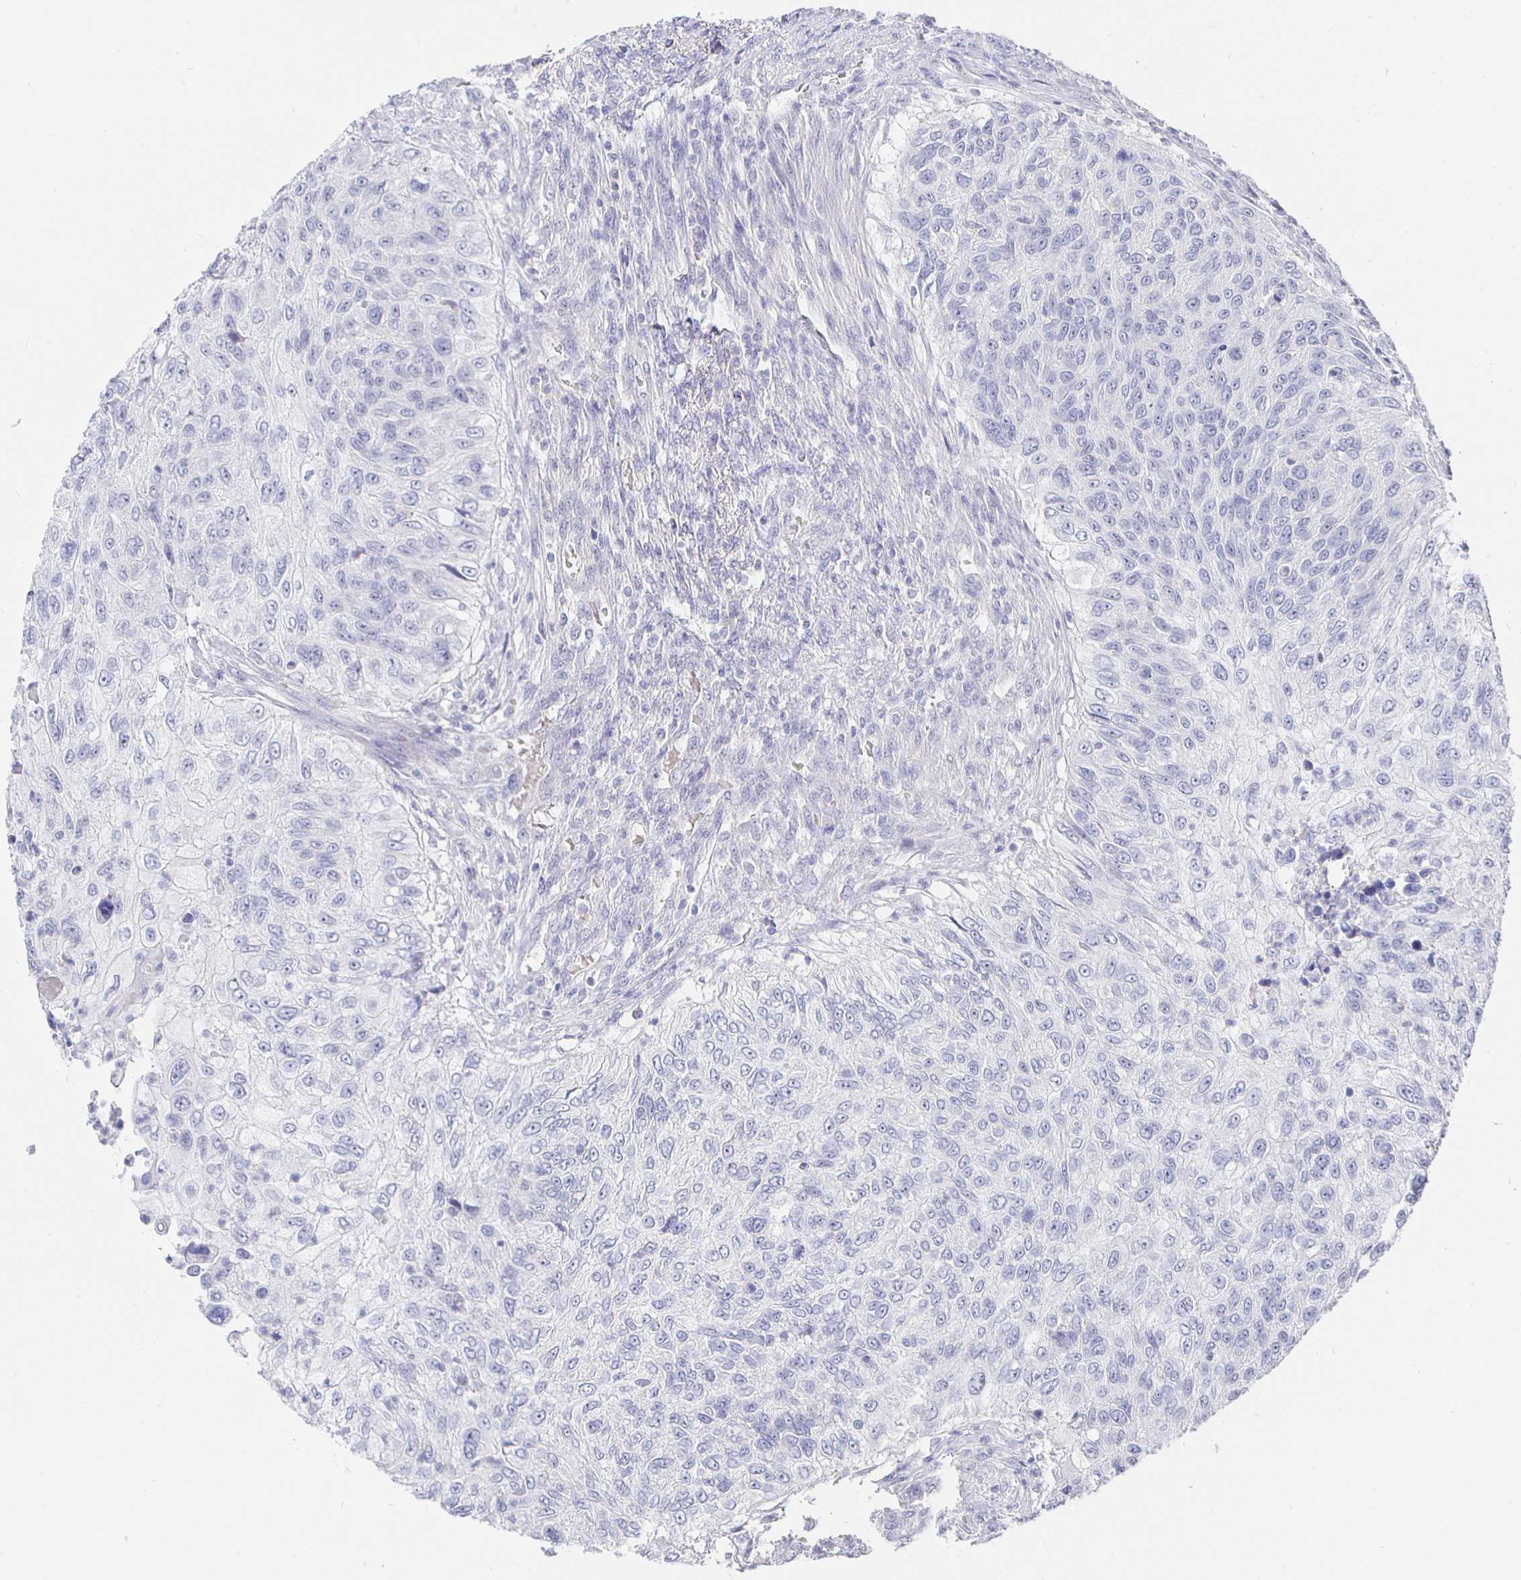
{"staining": {"intensity": "negative", "quantity": "none", "location": "none"}, "tissue": "urothelial cancer", "cell_type": "Tumor cells", "image_type": "cancer", "snomed": [{"axis": "morphology", "description": "Urothelial carcinoma, High grade"}, {"axis": "topography", "description": "Urinary bladder"}], "caption": "This is an immunohistochemistry (IHC) image of human high-grade urothelial carcinoma. There is no positivity in tumor cells.", "gene": "LRRC23", "patient": {"sex": "female", "age": 60}}